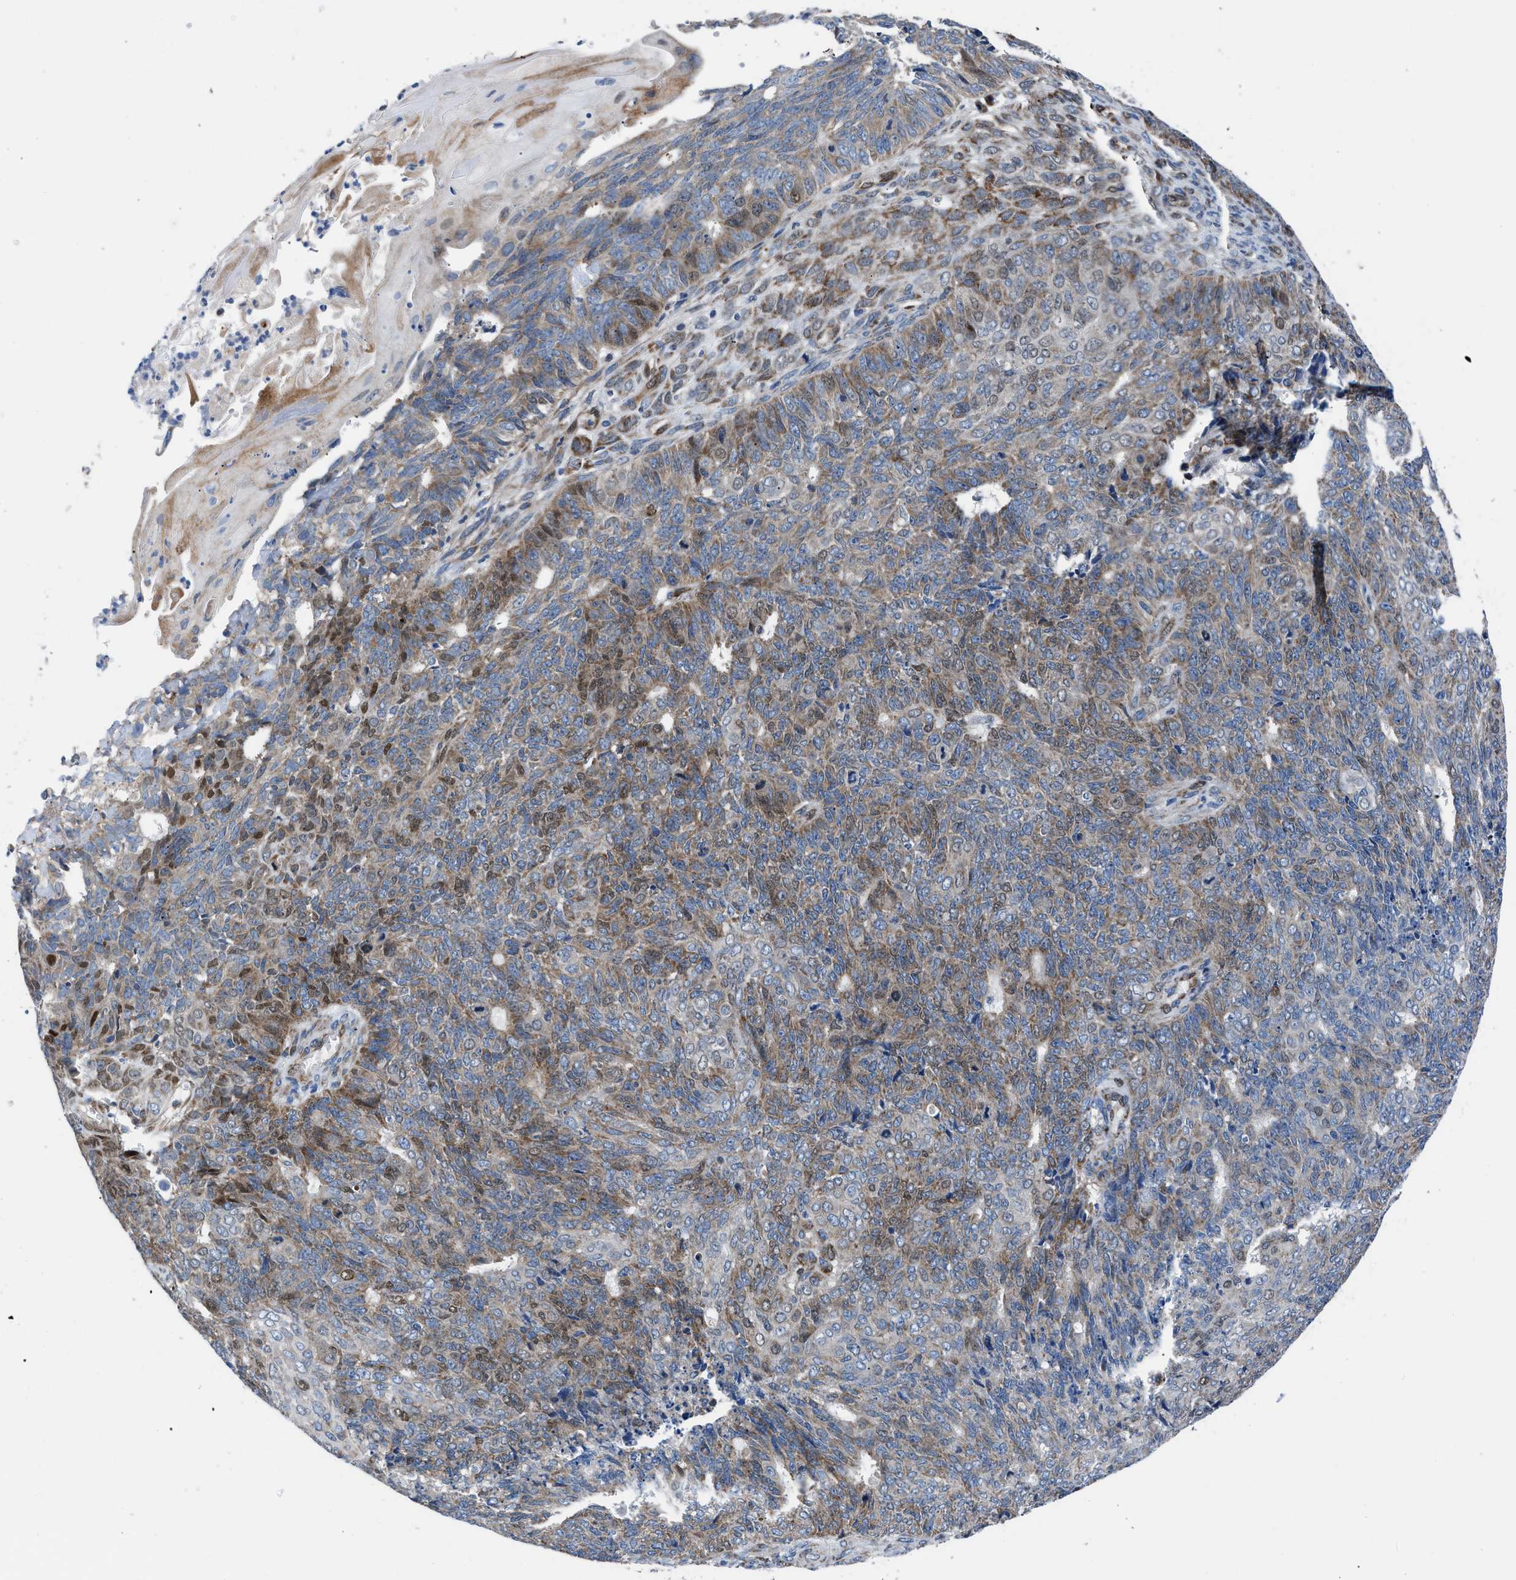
{"staining": {"intensity": "moderate", "quantity": "25%-75%", "location": "cytoplasmic/membranous"}, "tissue": "endometrial cancer", "cell_type": "Tumor cells", "image_type": "cancer", "snomed": [{"axis": "morphology", "description": "Adenocarcinoma, NOS"}, {"axis": "topography", "description": "Endometrium"}], "caption": "A high-resolution photomicrograph shows IHC staining of endometrial cancer, which exhibits moderate cytoplasmic/membranous positivity in about 25%-75% of tumor cells.", "gene": "LMO2", "patient": {"sex": "female", "age": 32}}